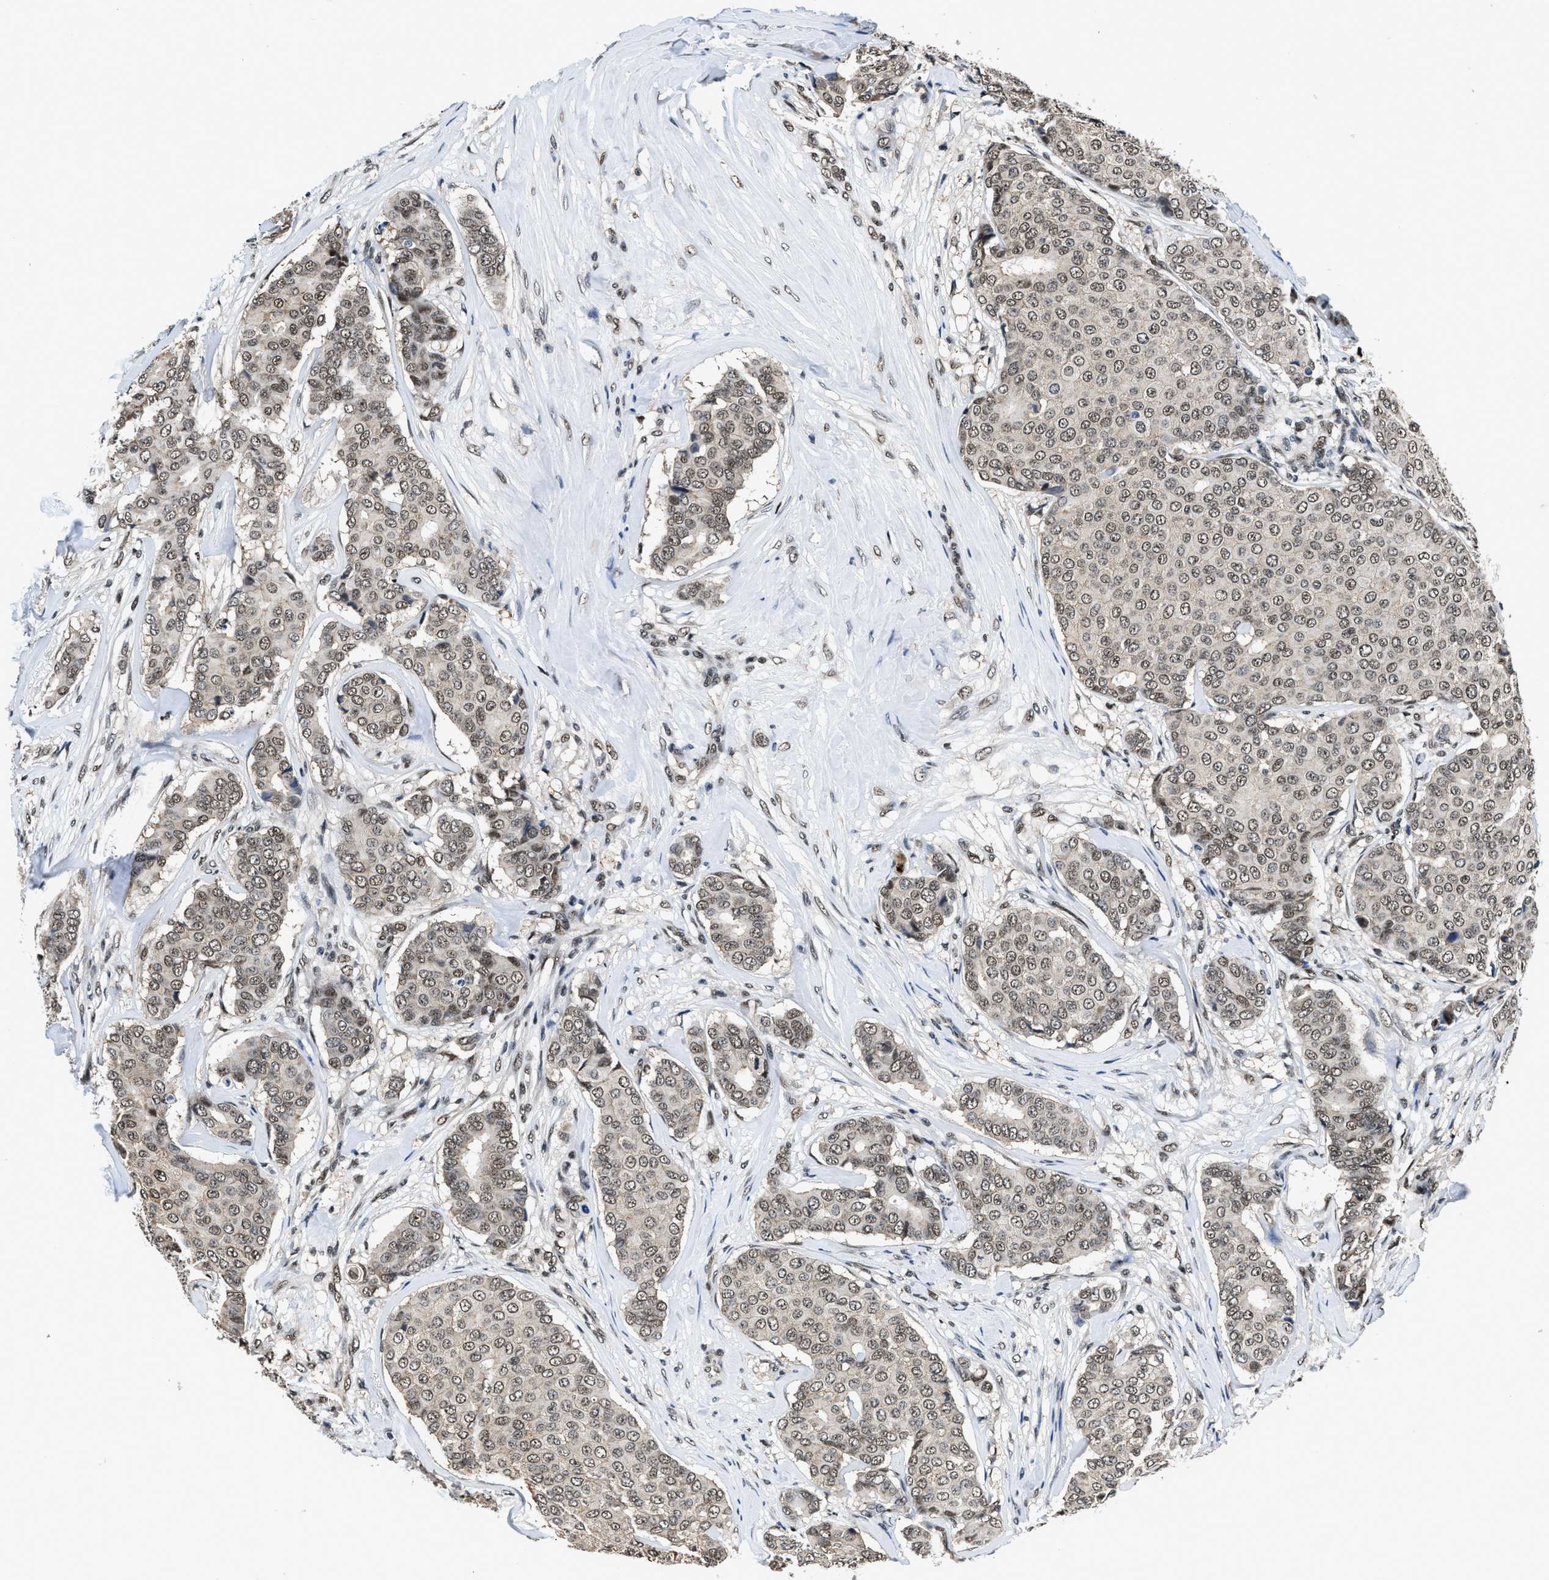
{"staining": {"intensity": "moderate", "quantity": ">75%", "location": "nuclear"}, "tissue": "breast cancer", "cell_type": "Tumor cells", "image_type": "cancer", "snomed": [{"axis": "morphology", "description": "Duct carcinoma"}, {"axis": "topography", "description": "Breast"}], "caption": "Tumor cells reveal moderate nuclear positivity in about >75% of cells in intraductal carcinoma (breast).", "gene": "HNRNPH2", "patient": {"sex": "female", "age": 75}}